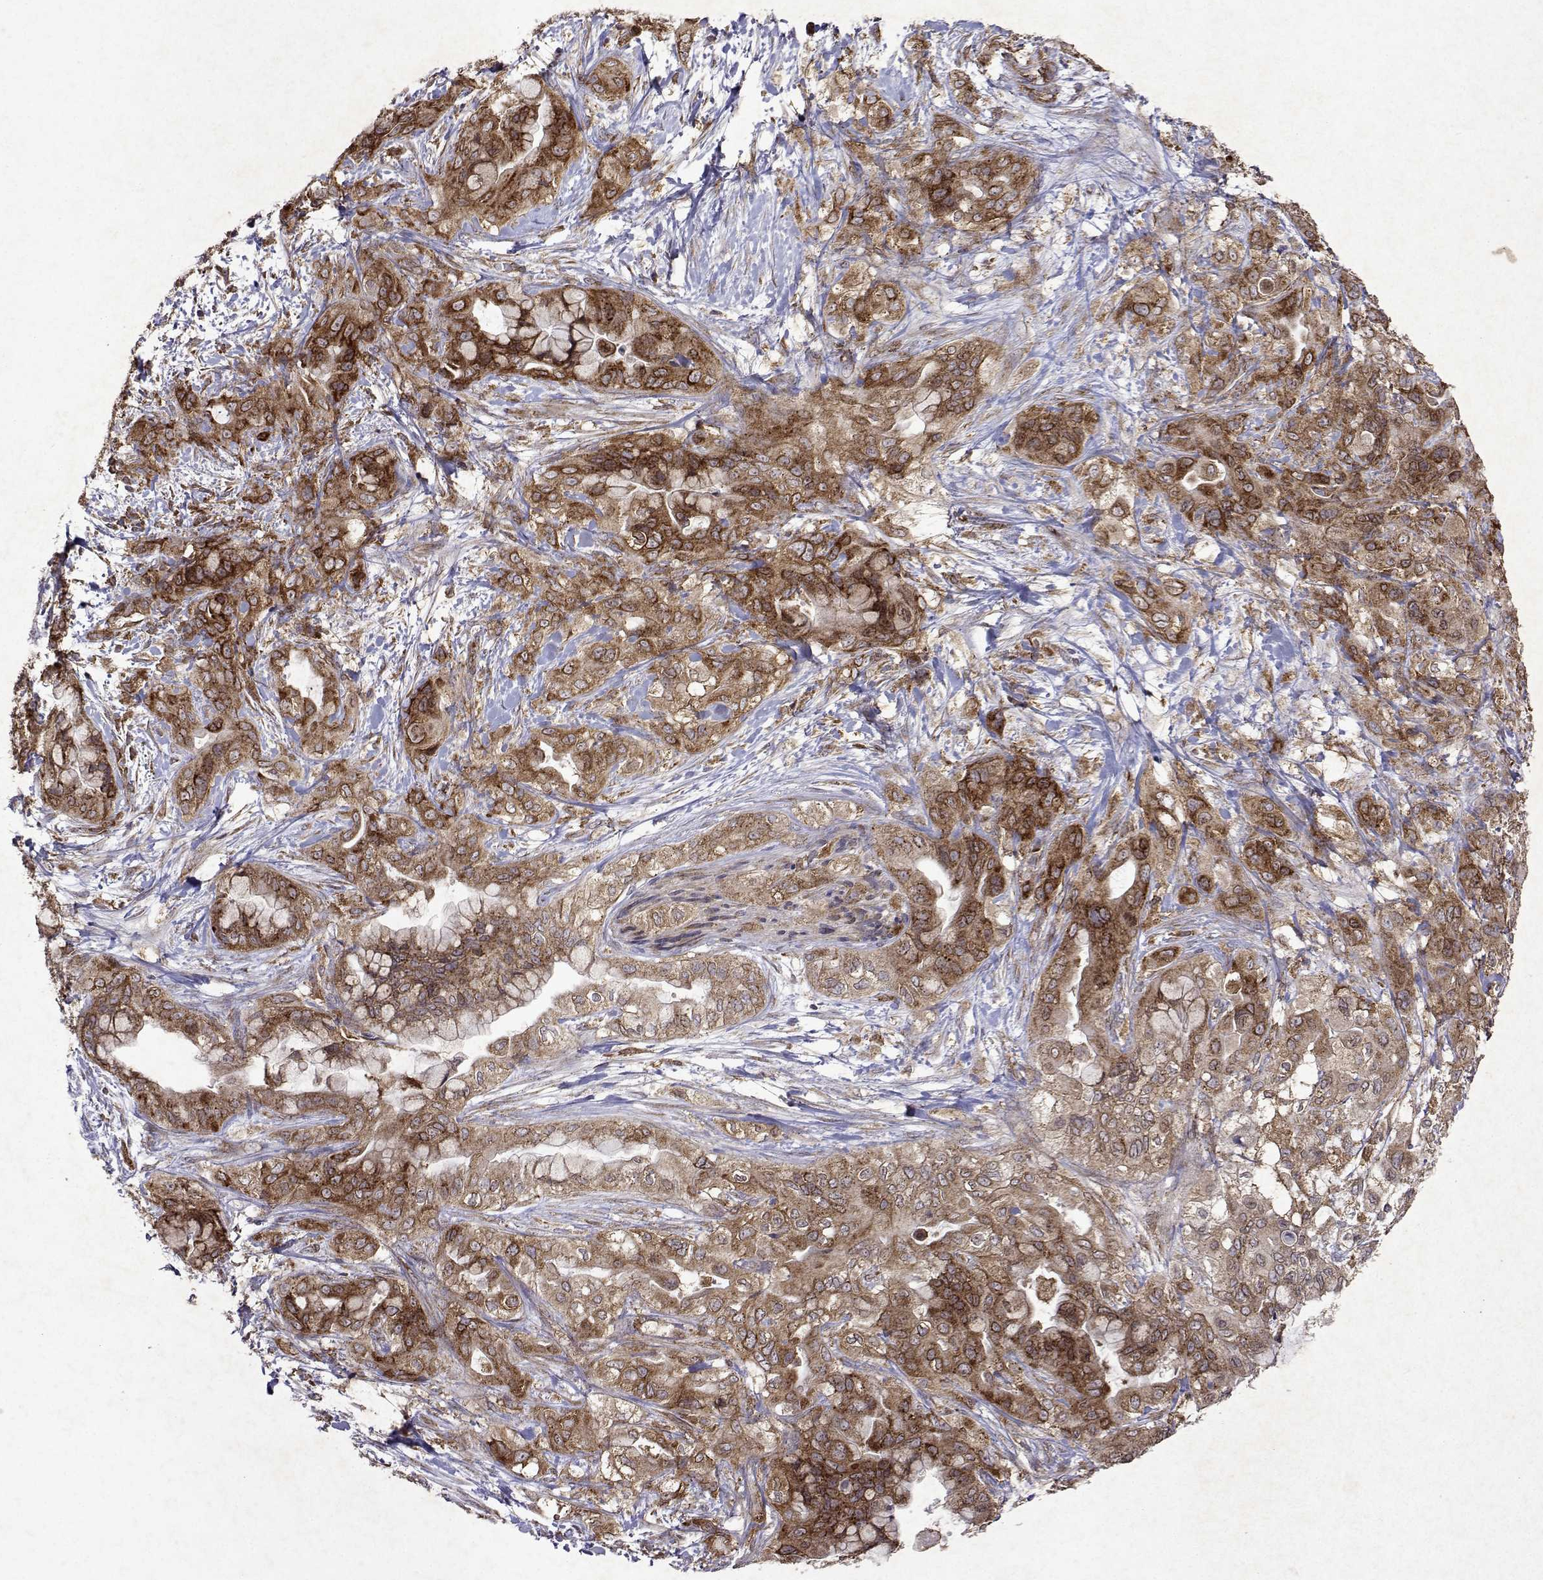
{"staining": {"intensity": "moderate", "quantity": ">75%", "location": "cytoplasmic/membranous"}, "tissue": "pancreatic cancer", "cell_type": "Tumor cells", "image_type": "cancer", "snomed": [{"axis": "morphology", "description": "Adenocarcinoma, NOS"}, {"axis": "topography", "description": "Pancreas"}], "caption": "A micrograph of pancreatic cancer (adenocarcinoma) stained for a protein demonstrates moderate cytoplasmic/membranous brown staining in tumor cells.", "gene": "TARBP2", "patient": {"sex": "male", "age": 71}}